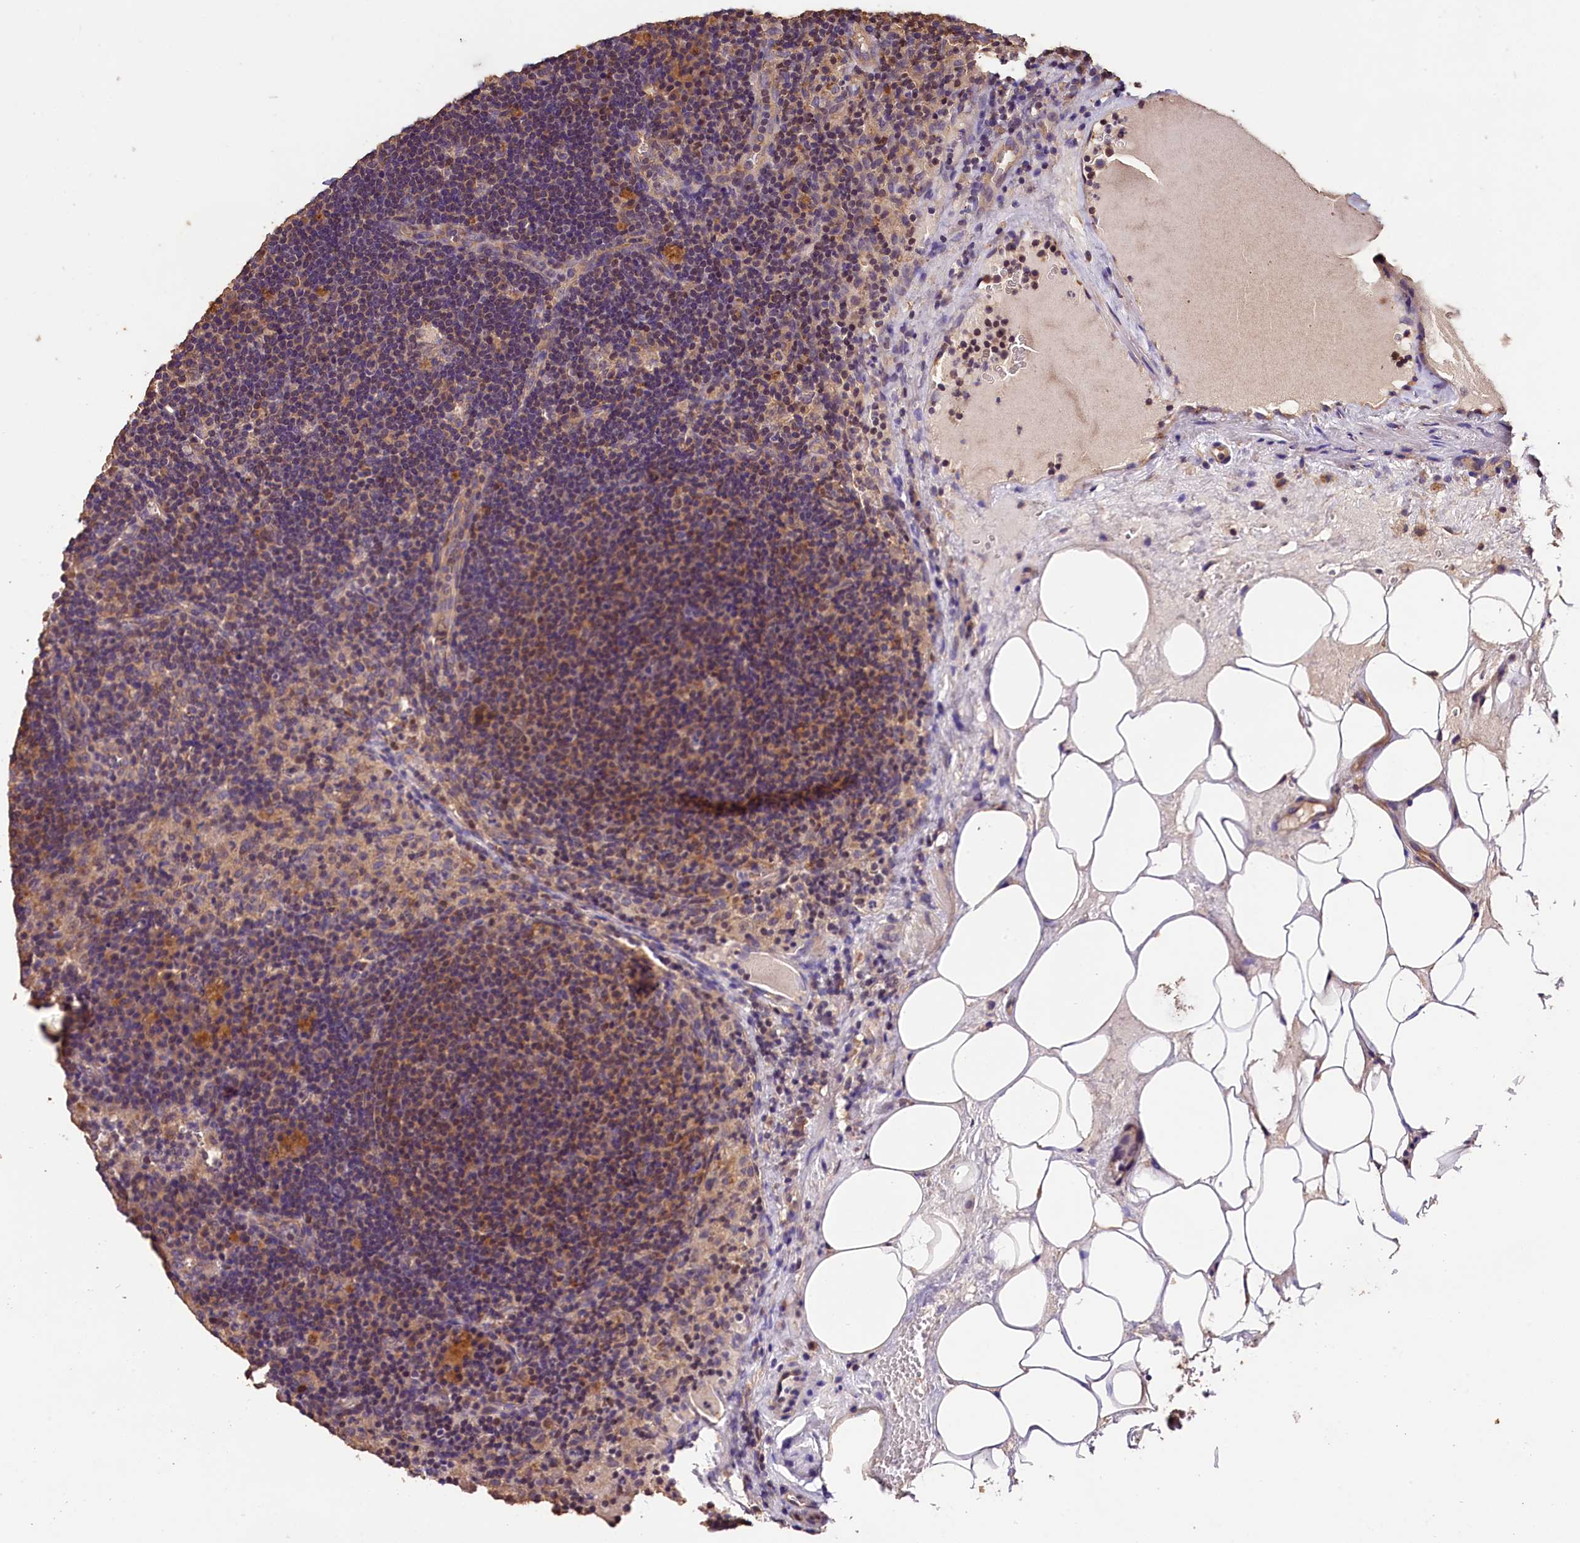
{"staining": {"intensity": "weak", "quantity": "<25%", "location": "cytoplasmic/membranous"}, "tissue": "lymph node", "cell_type": "Germinal center cells", "image_type": "normal", "snomed": [{"axis": "morphology", "description": "Normal tissue, NOS"}, {"axis": "topography", "description": "Lymph node"}], "caption": "Lymph node was stained to show a protein in brown. There is no significant staining in germinal center cells. The staining is performed using DAB brown chromogen with nuclei counter-stained in using hematoxylin.", "gene": "OAS3", "patient": {"sex": "female", "age": 70}}